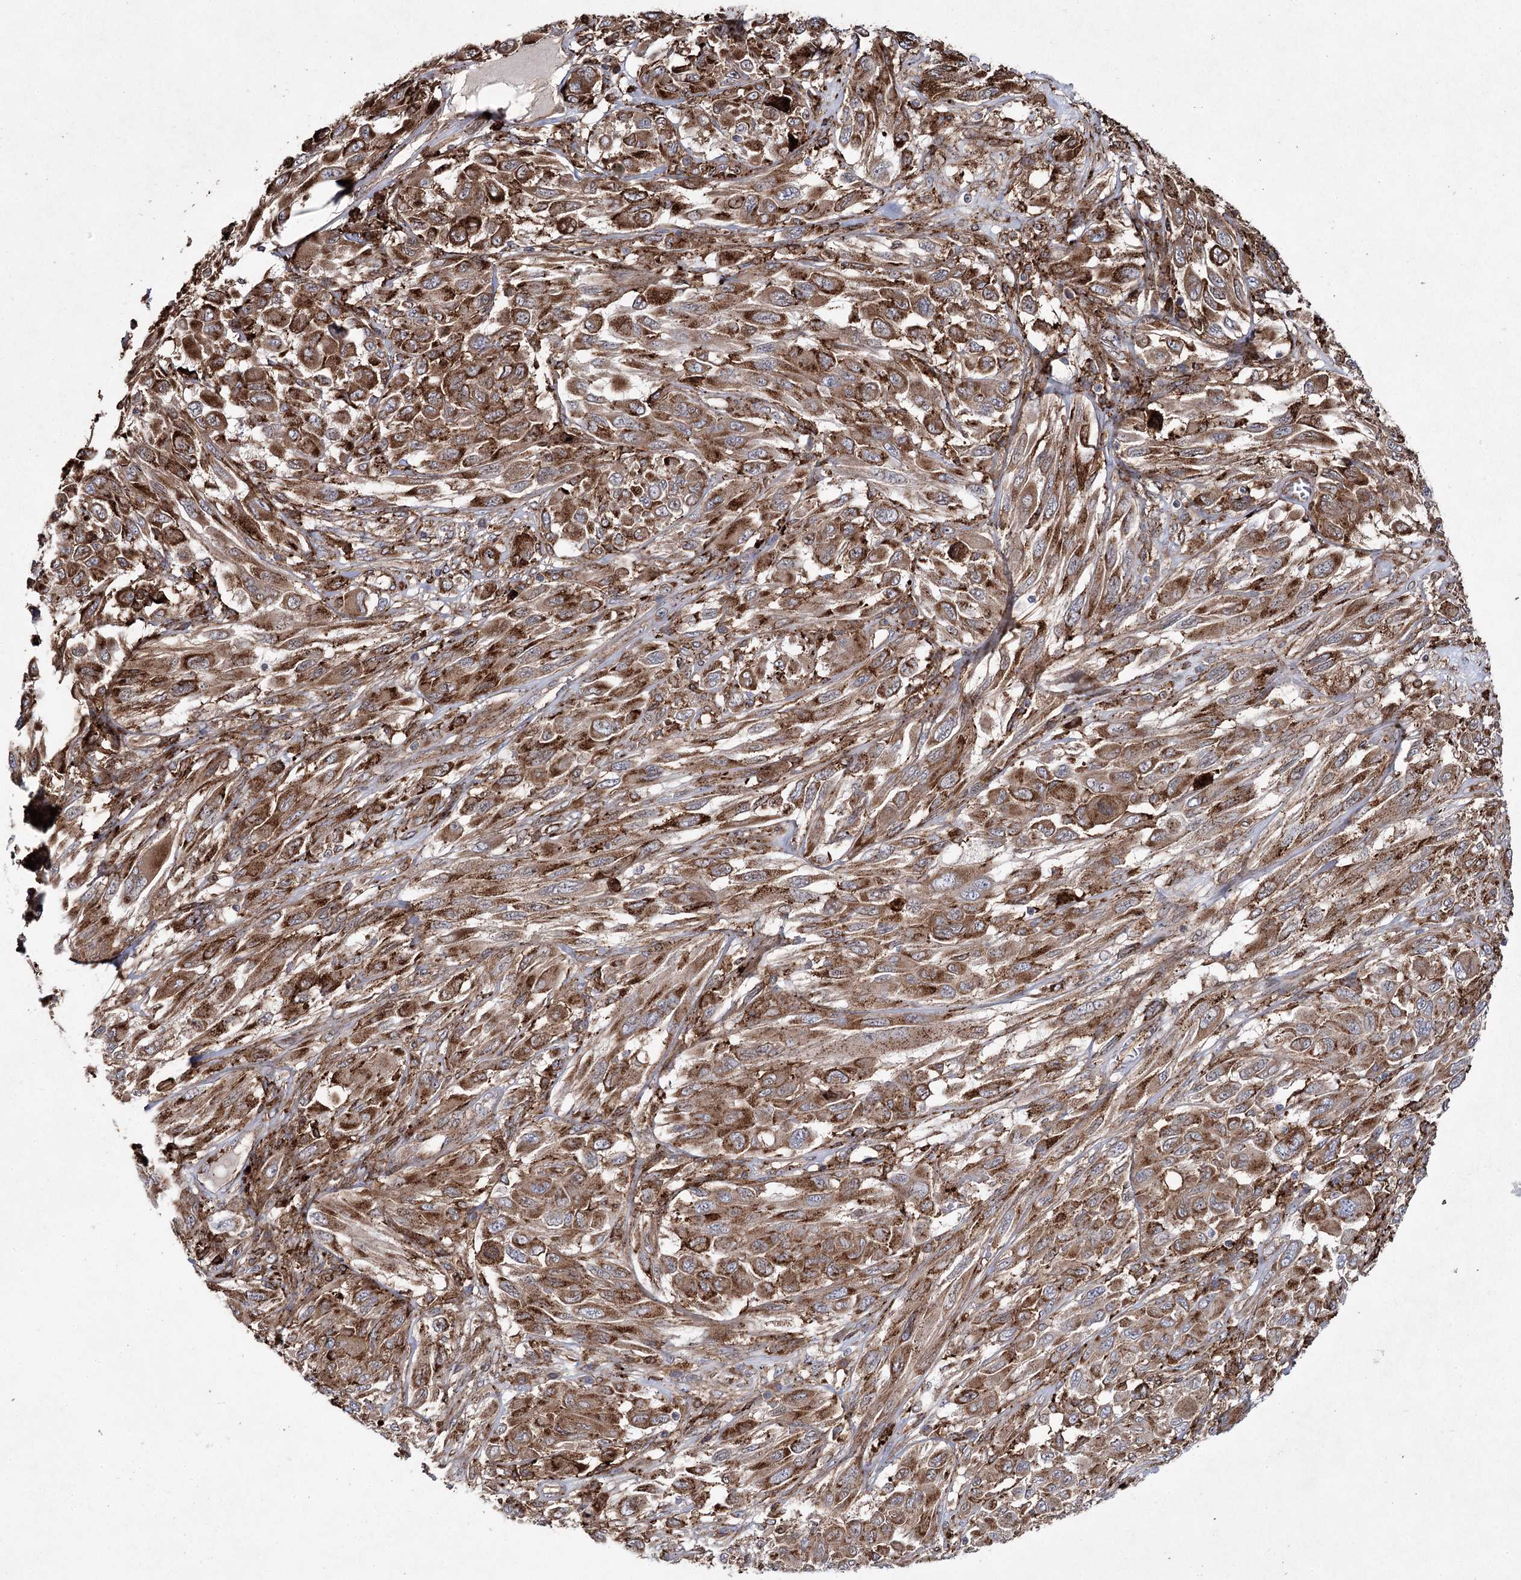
{"staining": {"intensity": "moderate", "quantity": ">75%", "location": "cytoplasmic/membranous,nuclear"}, "tissue": "melanoma", "cell_type": "Tumor cells", "image_type": "cancer", "snomed": [{"axis": "morphology", "description": "Malignant melanoma, NOS"}, {"axis": "topography", "description": "Skin"}], "caption": "Melanoma stained with DAB IHC displays medium levels of moderate cytoplasmic/membranous and nuclear positivity in approximately >75% of tumor cells.", "gene": "DCUN1D4", "patient": {"sex": "female", "age": 91}}